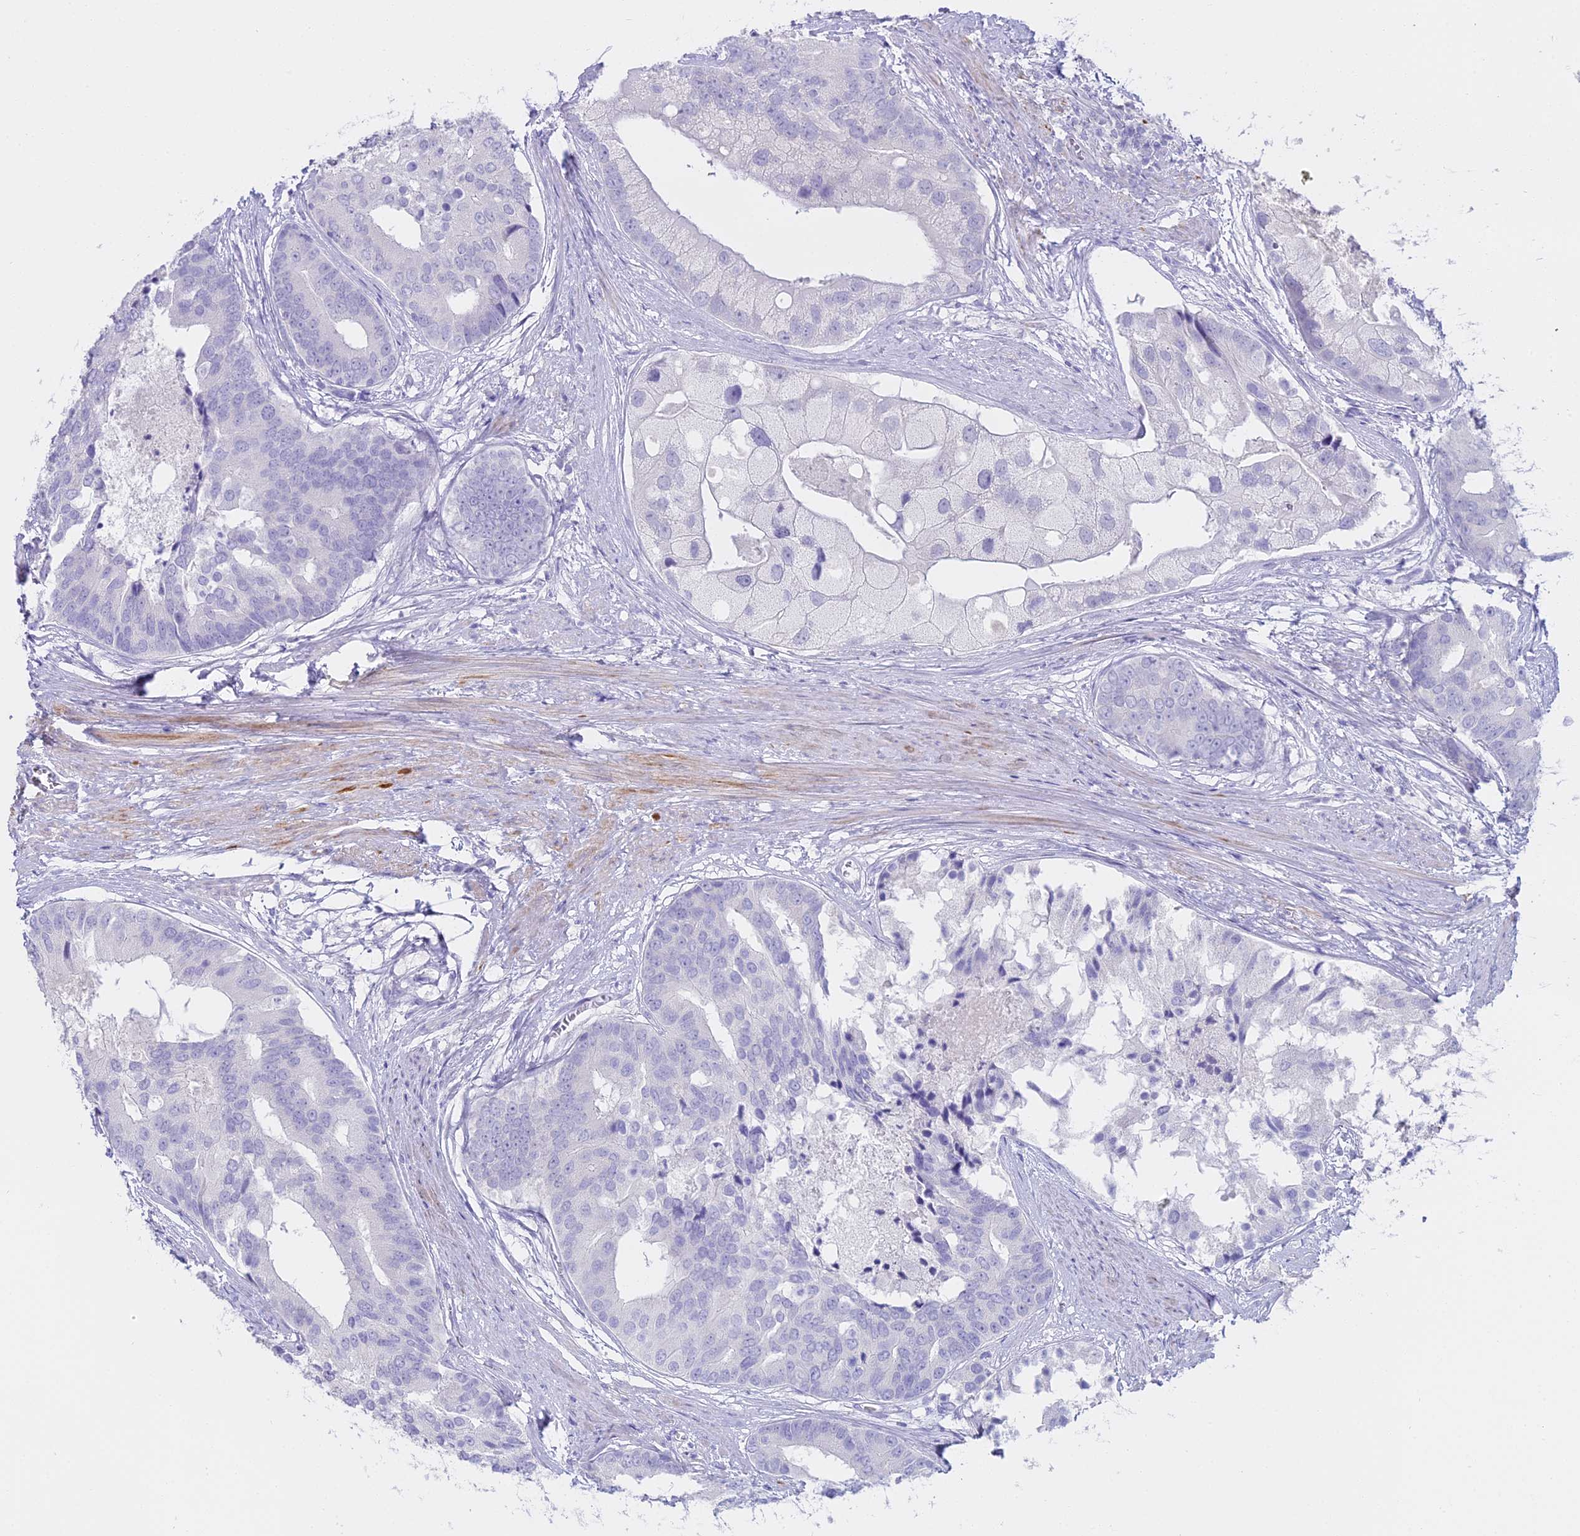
{"staining": {"intensity": "negative", "quantity": "none", "location": "none"}, "tissue": "prostate cancer", "cell_type": "Tumor cells", "image_type": "cancer", "snomed": [{"axis": "morphology", "description": "Adenocarcinoma, High grade"}, {"axis": "topography", "description": "Prostate"}], "caption": "Micrograph shows no significant protein staining in tumor cells of prostate cancer (high-grade adenocarcinoma).", "gene": "ALPP", "patient": {"sex": "male", "age": 62}}